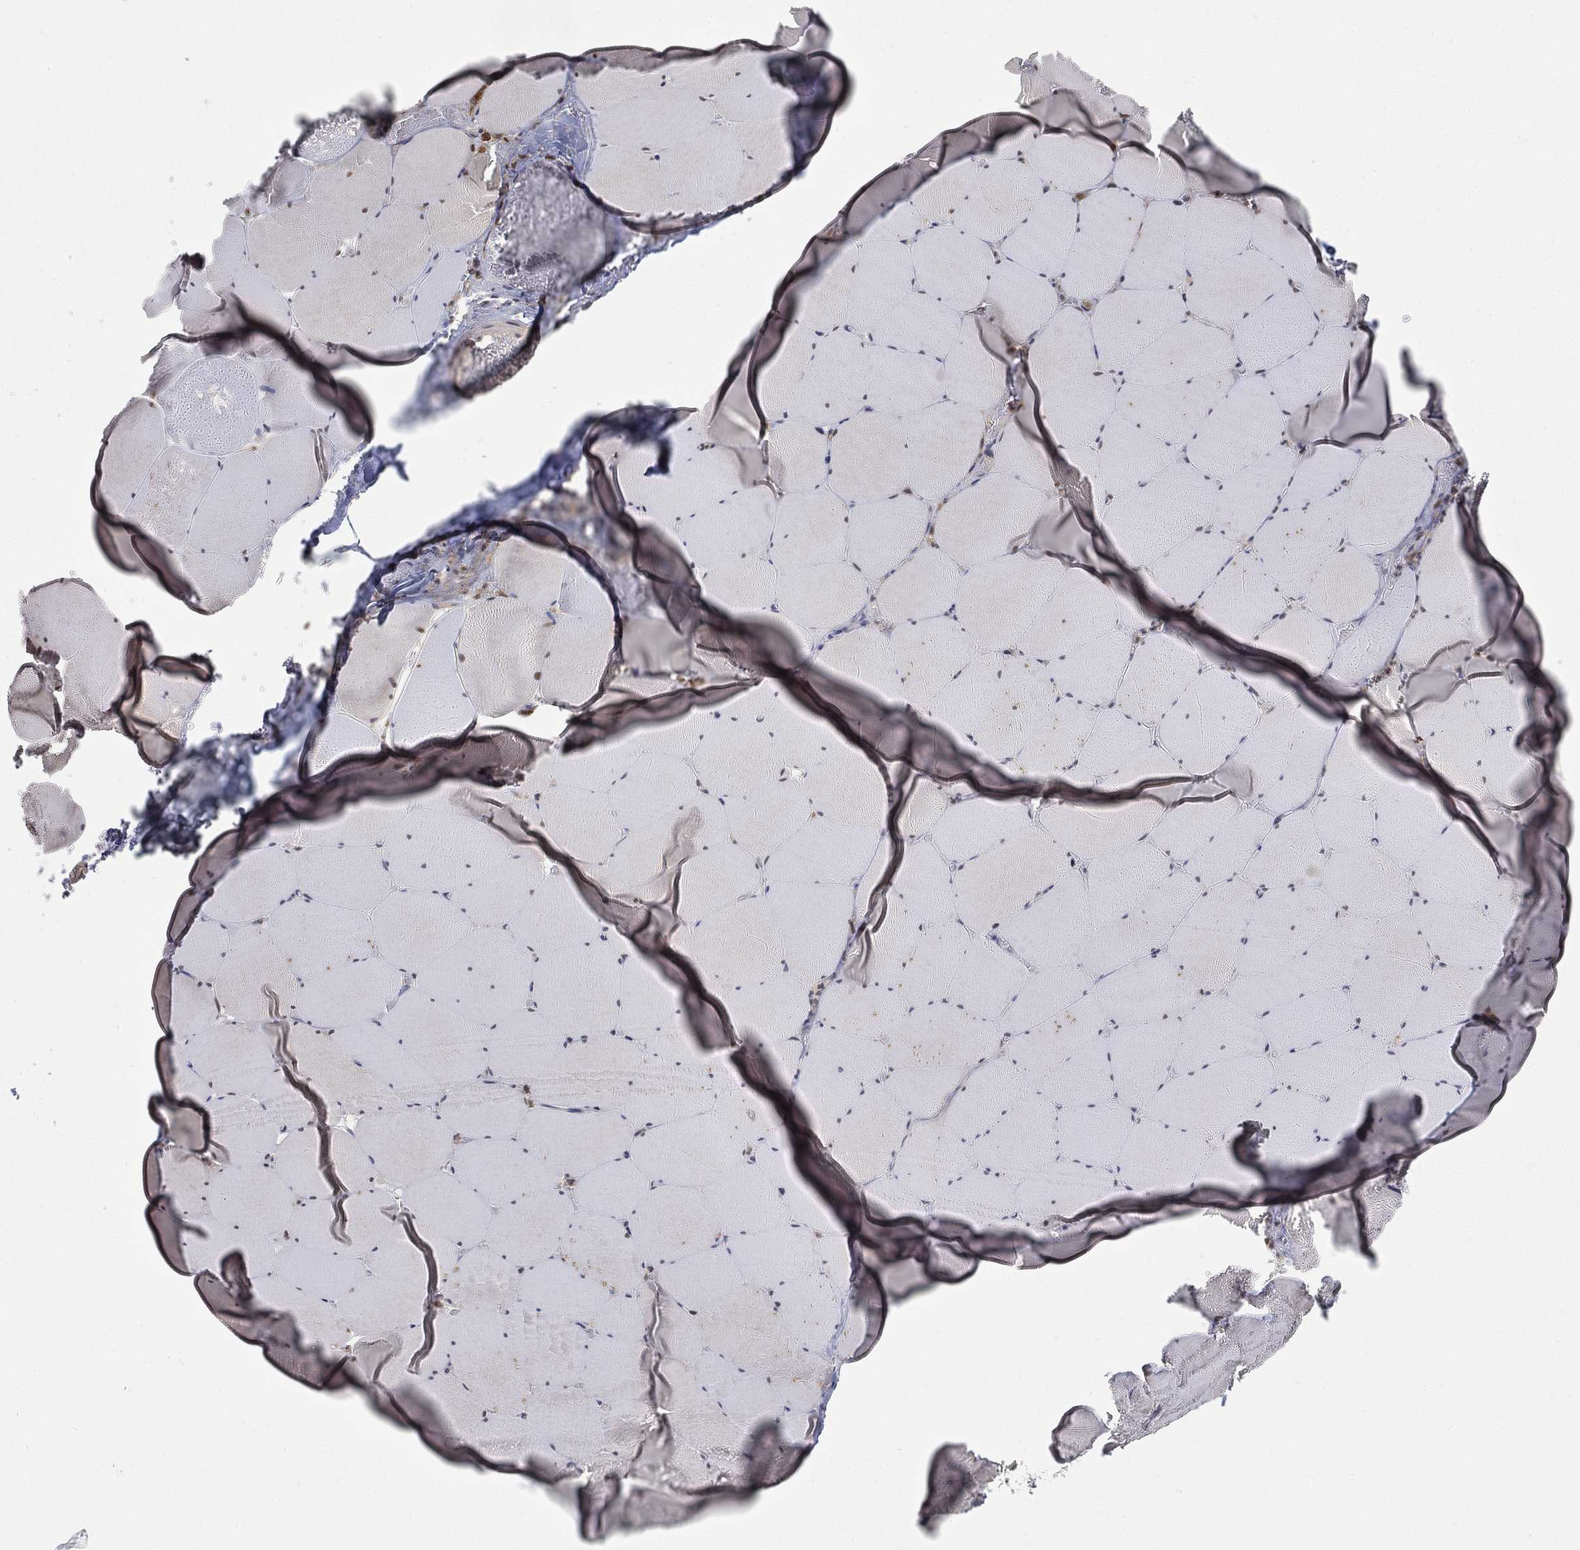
{"staining": {"intensity": "negative", "quantity": "none", "location": "none"}, "tissue": "skeletal muscle", "cell_type": "Myocytes", "image_type": "normal", "snomed": [{"axis": "morphology", "description": "Normal tissue, NOS"}, {"axis": "morphology", "description": "Malignant melanoma, Metastatic site"}, {"axis": "topography", "description": "Skeletal muscle"}], "caption": "This is an immunohistochemistry micrograph of unremarkable human skeletal muscle. There is no staining in myocytes.", "gene": "WDR26", "patient": {"sex": "male", "age": 50}}